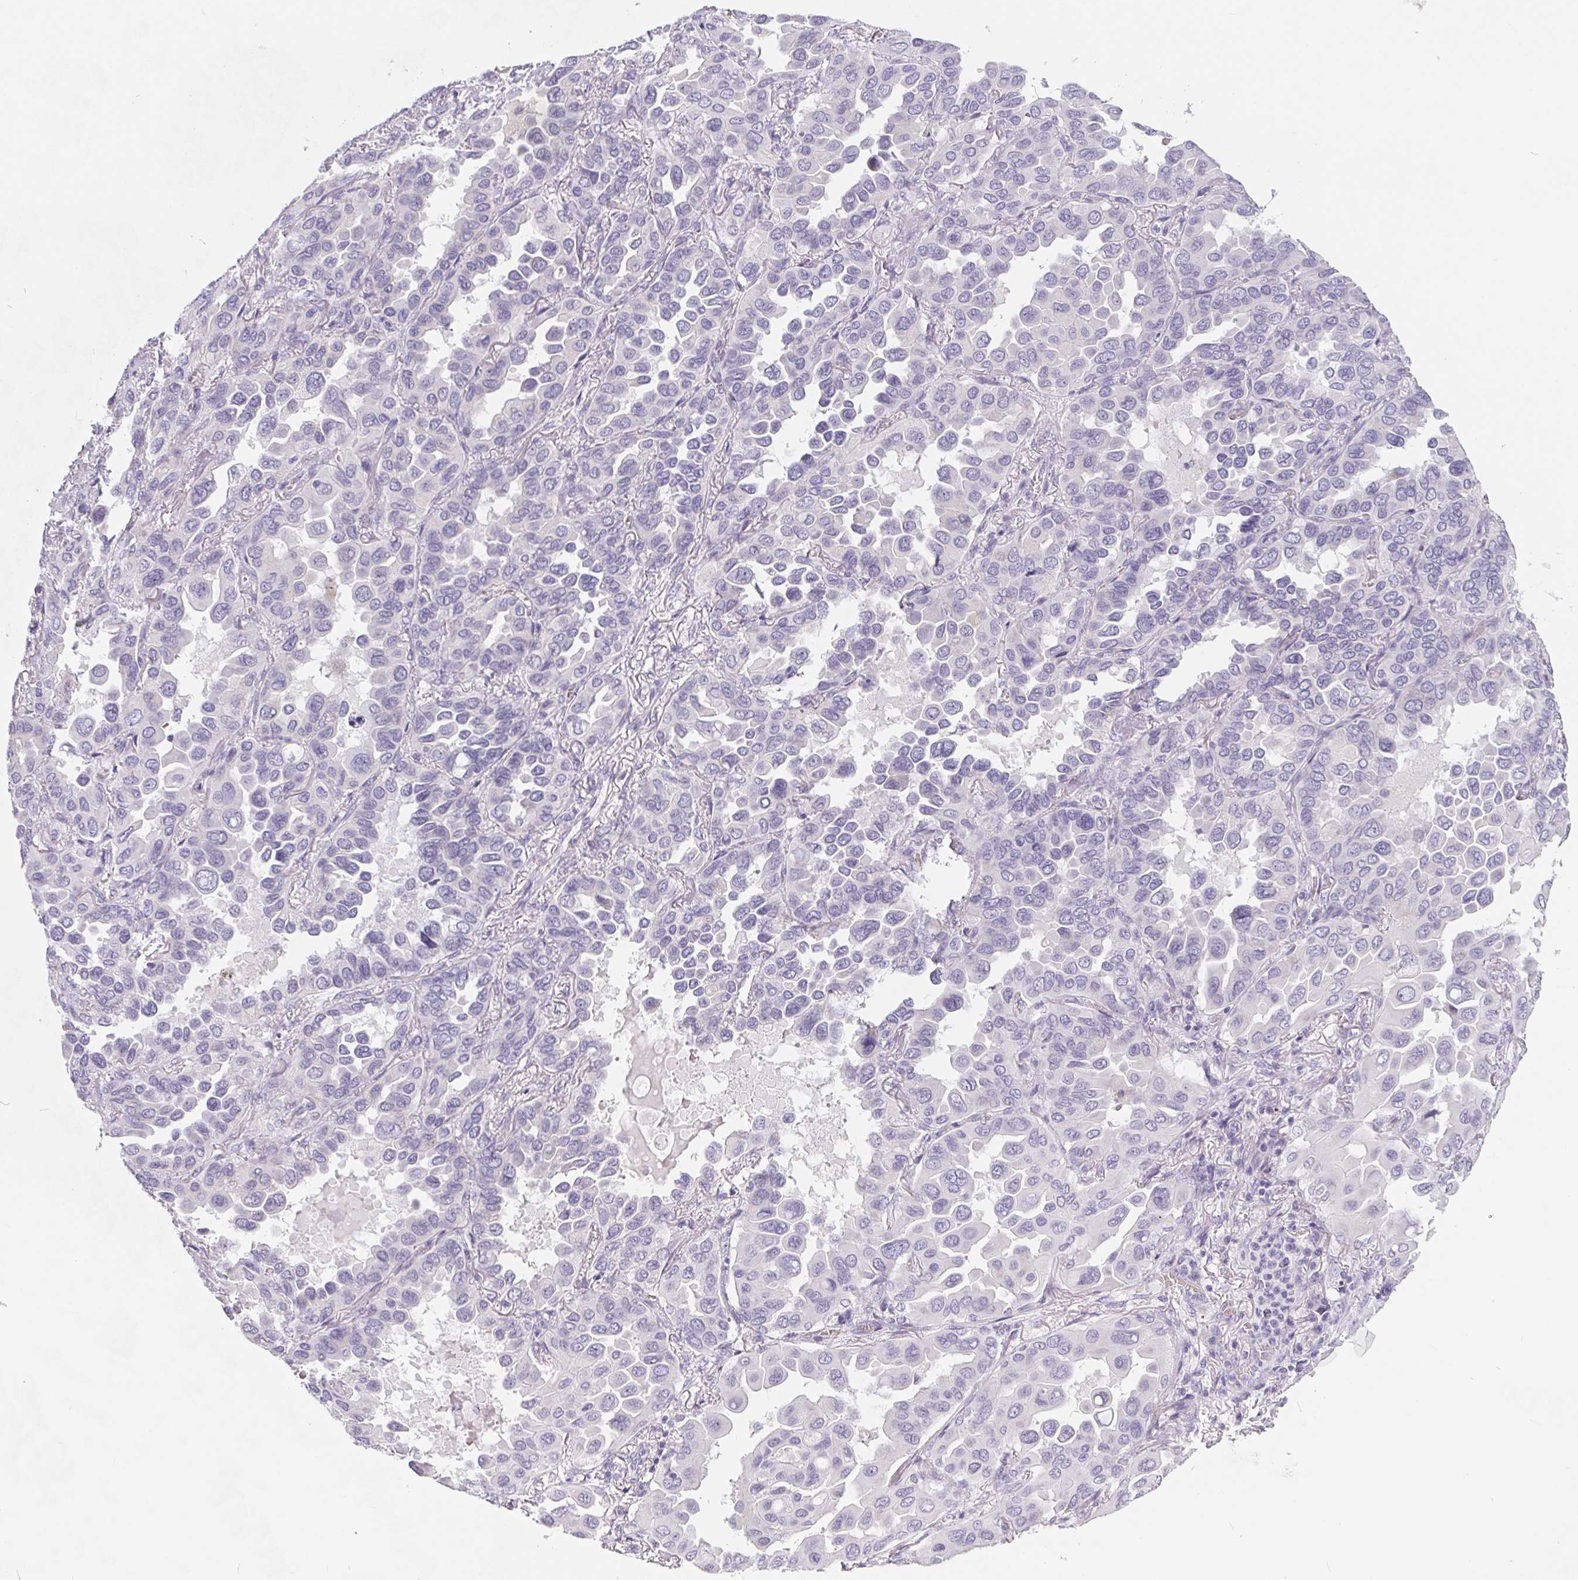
{"staining": {"intensity": "negative", "quantity": "none", "location": "none"}, "tissue": "lung cancer", "cell_type": "Tumor cells", "image_type": "cancer", "snomed": [{"axis": "morphology", "description": "Adenocarcinoma, NOS"}, {"axis": "topography", "description": "Lung"}], "caption": "Immunohistochemical staining of lung cancer (adenocarcinoma) displays no significant positivity in tumor cells.", "gene": "FDX1", "patient": {"sex": "male", "age": 64}}